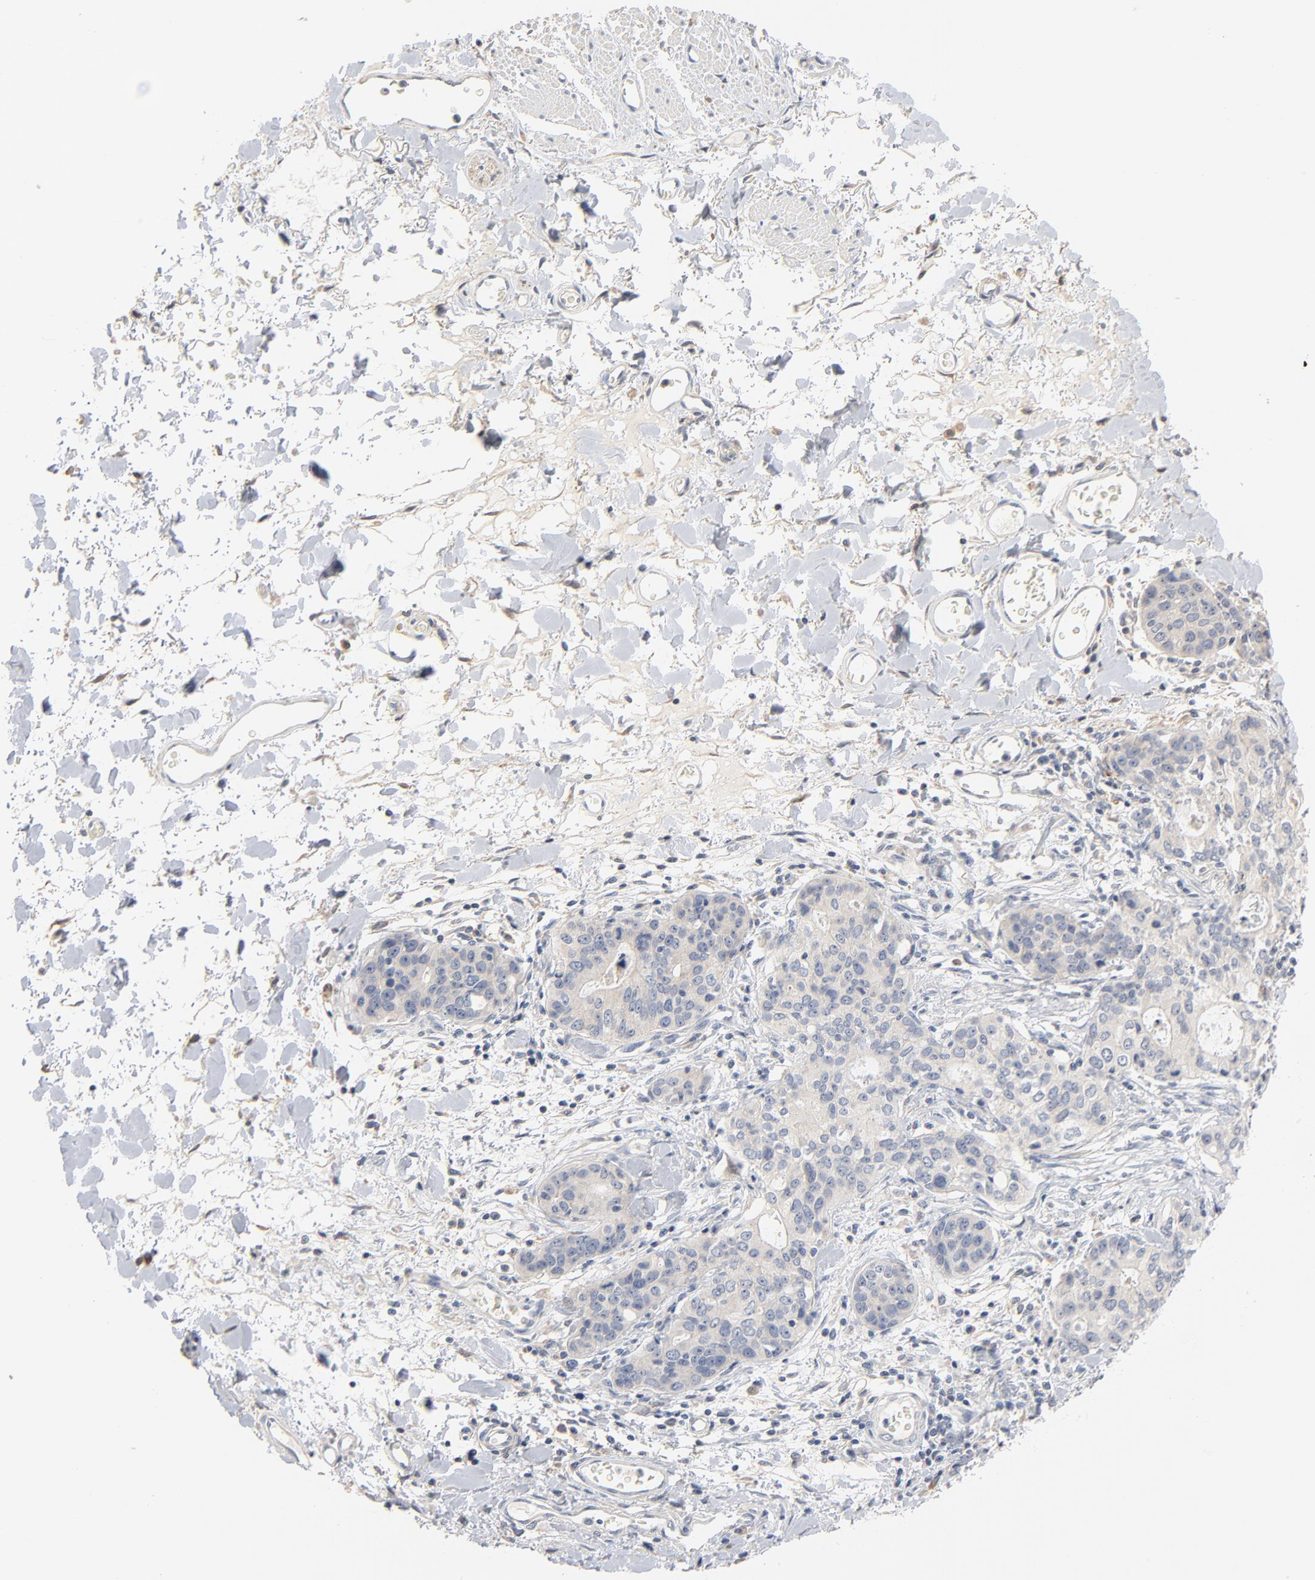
{"staining": {"intensity": "weak", "quantity": "<25%", "location": "cytoplasmic/membranous"}, "tissue": "stomach cancer", "cell_type": "Tumor cells", "image_type": "cancer", "snomed": [{"axis": "morphology", "description": "Adenocarcinoma, NOS"}, {"axis": "topography", "description": "Esophagus"}, {"axis": "topography", "description": "Stomach"}], "caption": "Immunohistochemistry histopathology image of neoplastic tissue: stomach cancer (adenocarcinoma) stained with DAB reveals no significant protein staining in tumor cells.", "gene": "ZDHHC8", "patient": {"sex": "male", "age": 74}}